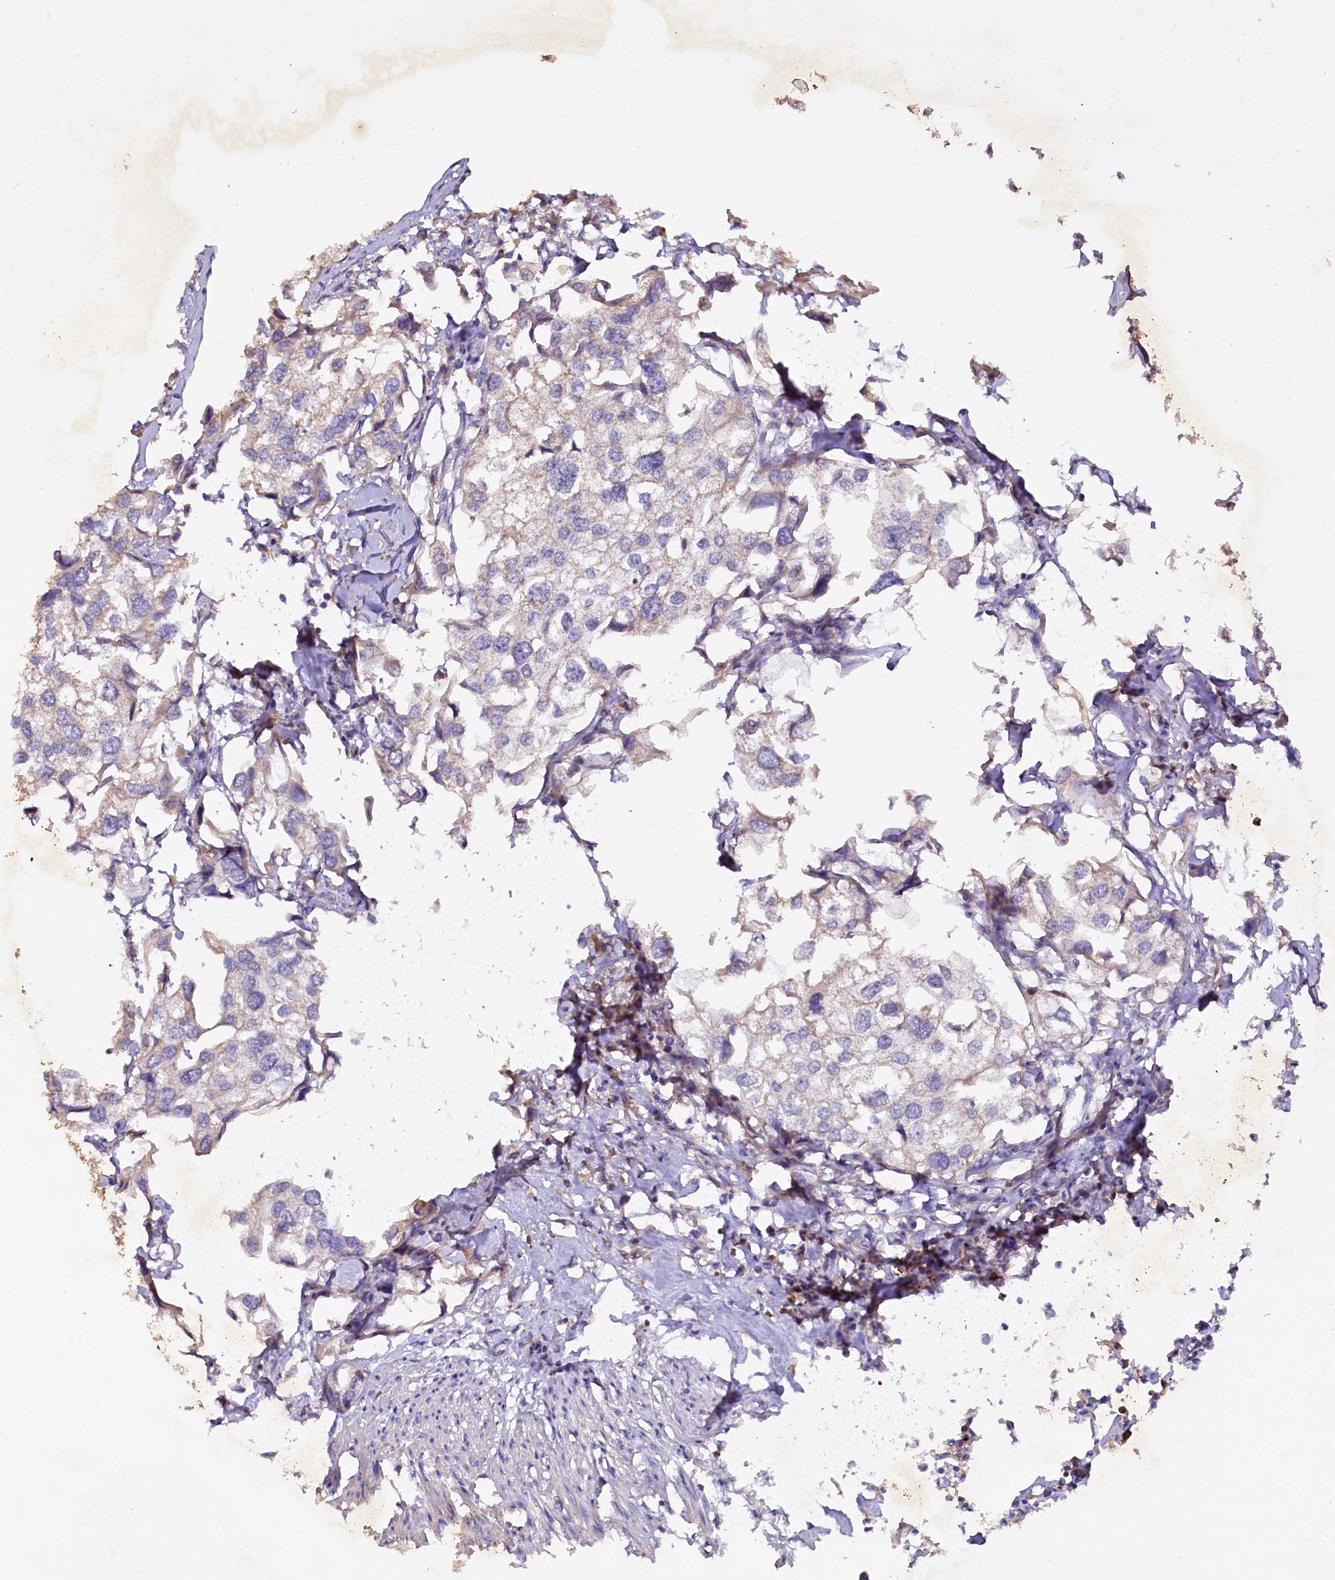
{"staining": {"intensity": "weak", "quantity": "<25%", "location": "cytoplasmic/membranous"}, "tissue": "urothelial cancer", "cell_type": "Tumor cells", "image_type": "cancer", "snomed": [{"axis": "morphology", "description": "Urothelial carcinoma, High grade"}, {"axis": "topography", "description": "Urinary bladder"}], "caption": "Immunohistochemistry (IHC) of human urothelial cancer displays no expression in tumor cells. Brightfield microscopy of immunohistochemistry stained with DAB (brown) and hematoxylin (blue), captured at high magnification.", "gene": "ETFBKMT", "patient": {"sex": "male", "age": 64}}